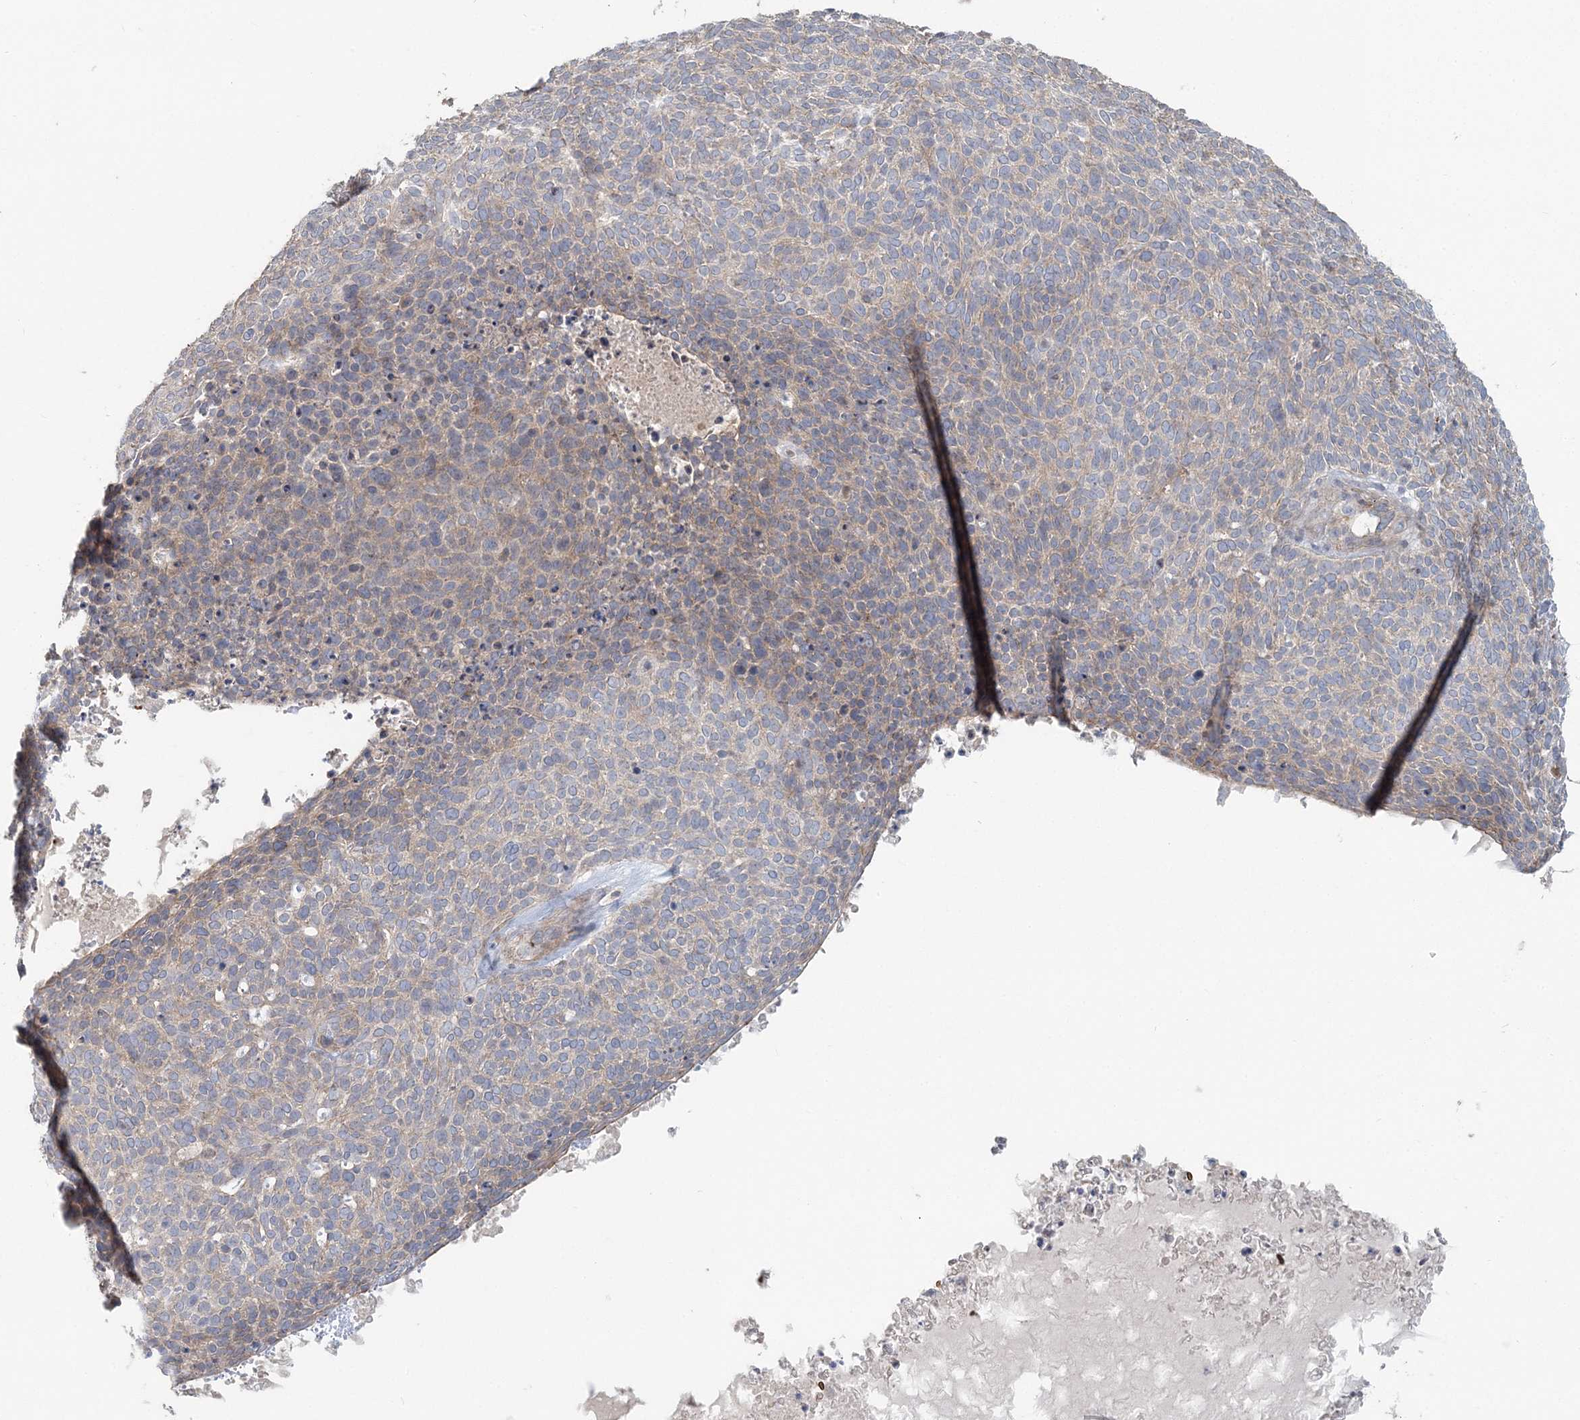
{"staining": {"intensity": "negative", "quantity": "none", "location": "none"}, "tissue": "skin cancer", "cell_type": "Tumor cells", "image_type": "cancer", "snomed": [{"axis": "morphology", "description": "Squamous cell carcinoma, NOS"}, {"axis": "topography", "description": "Skin"}], "caption": "An image of human squamous cell carcinoma (skin) is negative for staining in tumor cells. (Brightfield microscopy of DAB (3,3'-diaminobenzidine) IHC at high magnification).", "gene": "SERINC1", "patient": {"sex": "female", "age": 90}}